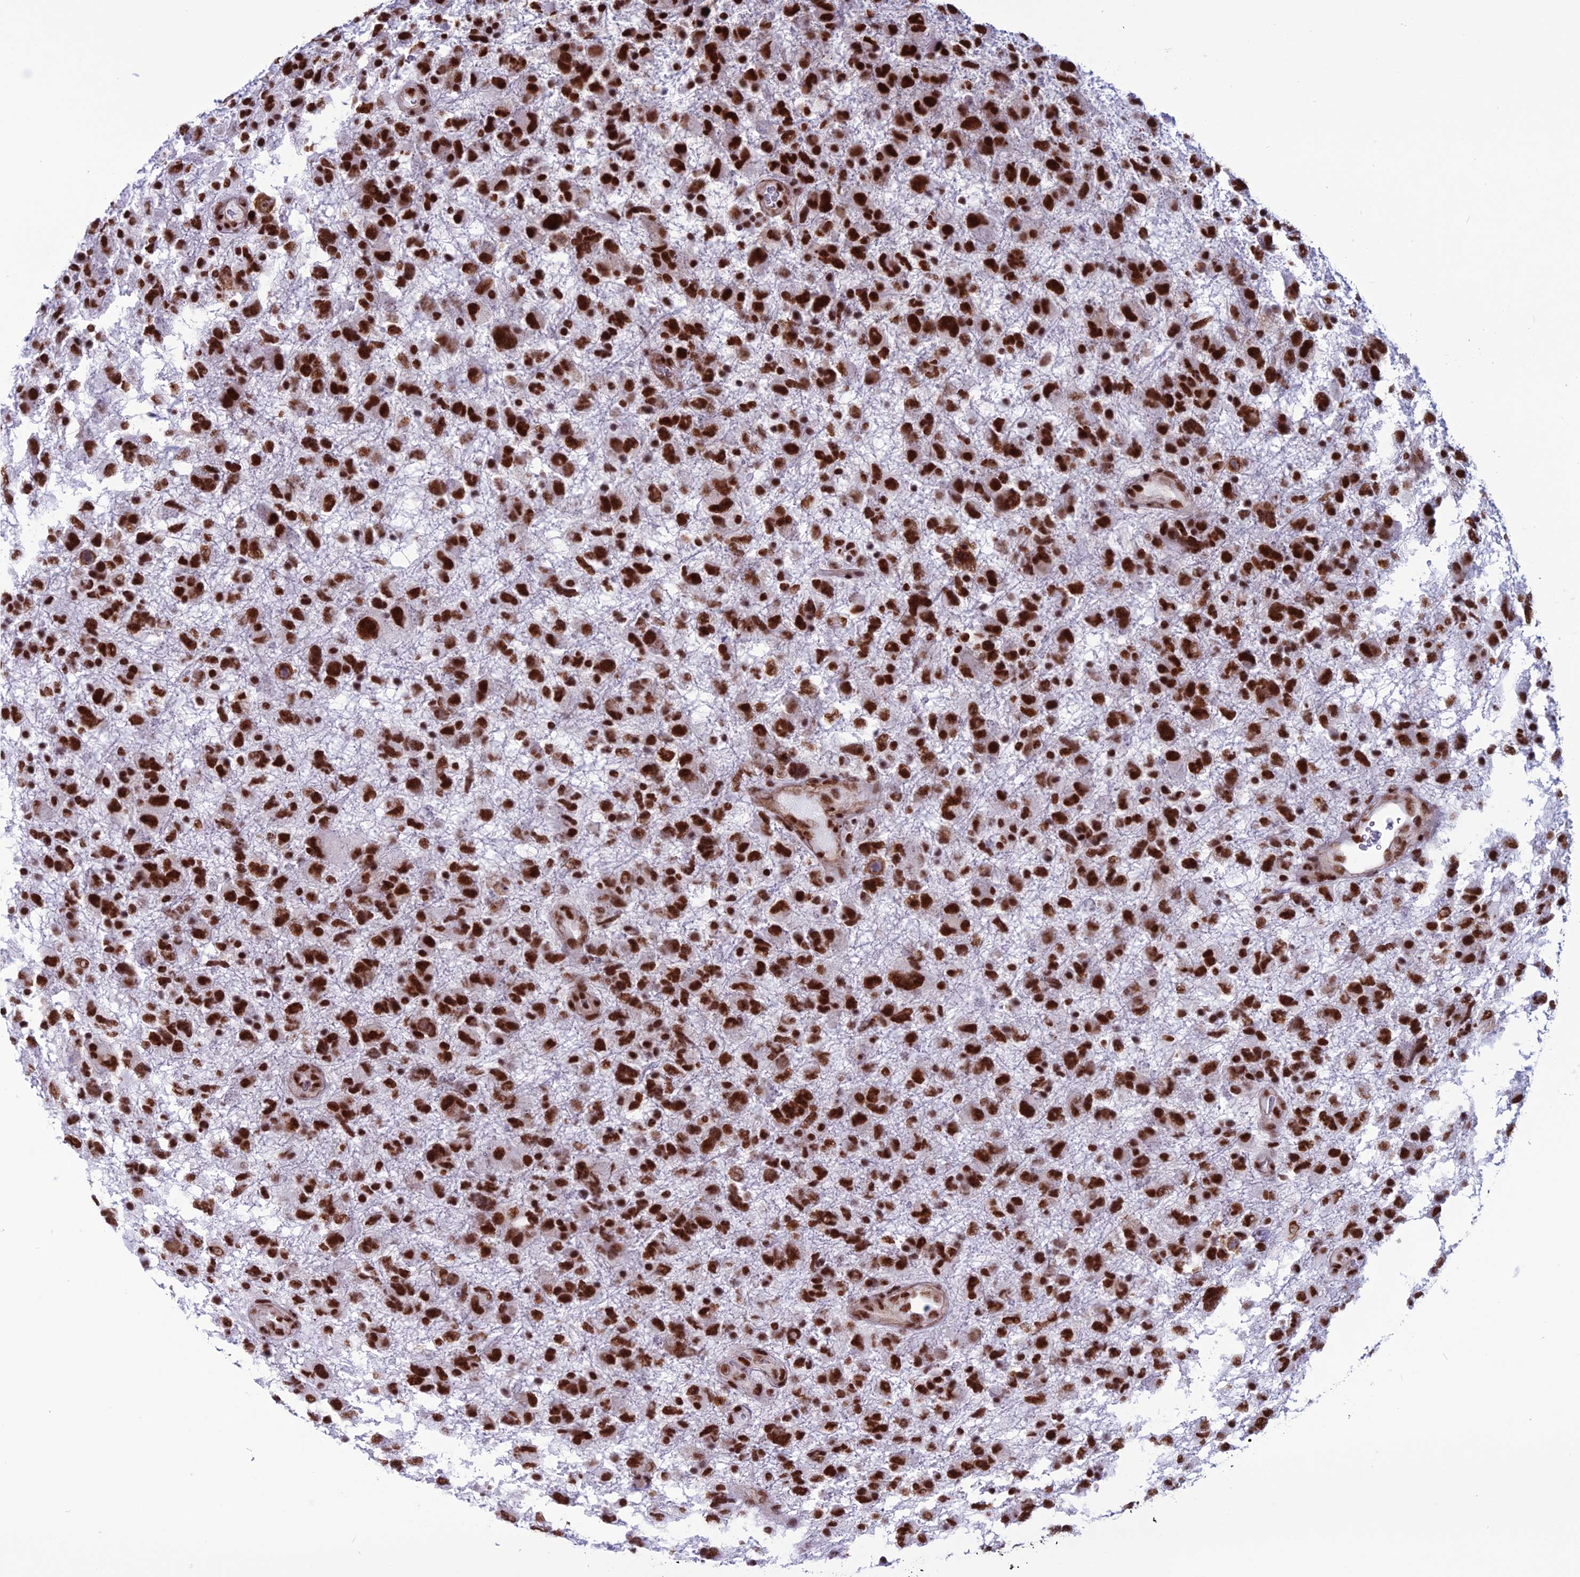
{"staining": {"intensity": "strong", "quantity": ">75%", "location": "nuclear"}, "tissue": "glioma", "cell_type": "Tumor cells", "image_type": "cancer", "snomed": [{"axis": "morphology", "description": "Glioma, malignant, High grade"}, {"axis": "topography", "description": "Brain"}], "caption": "Glioma stained with a protein marker exhibits strong staining in tumor cells.", "gene": "U2AF1", "patient": {"sex": "male", "age": 61}}